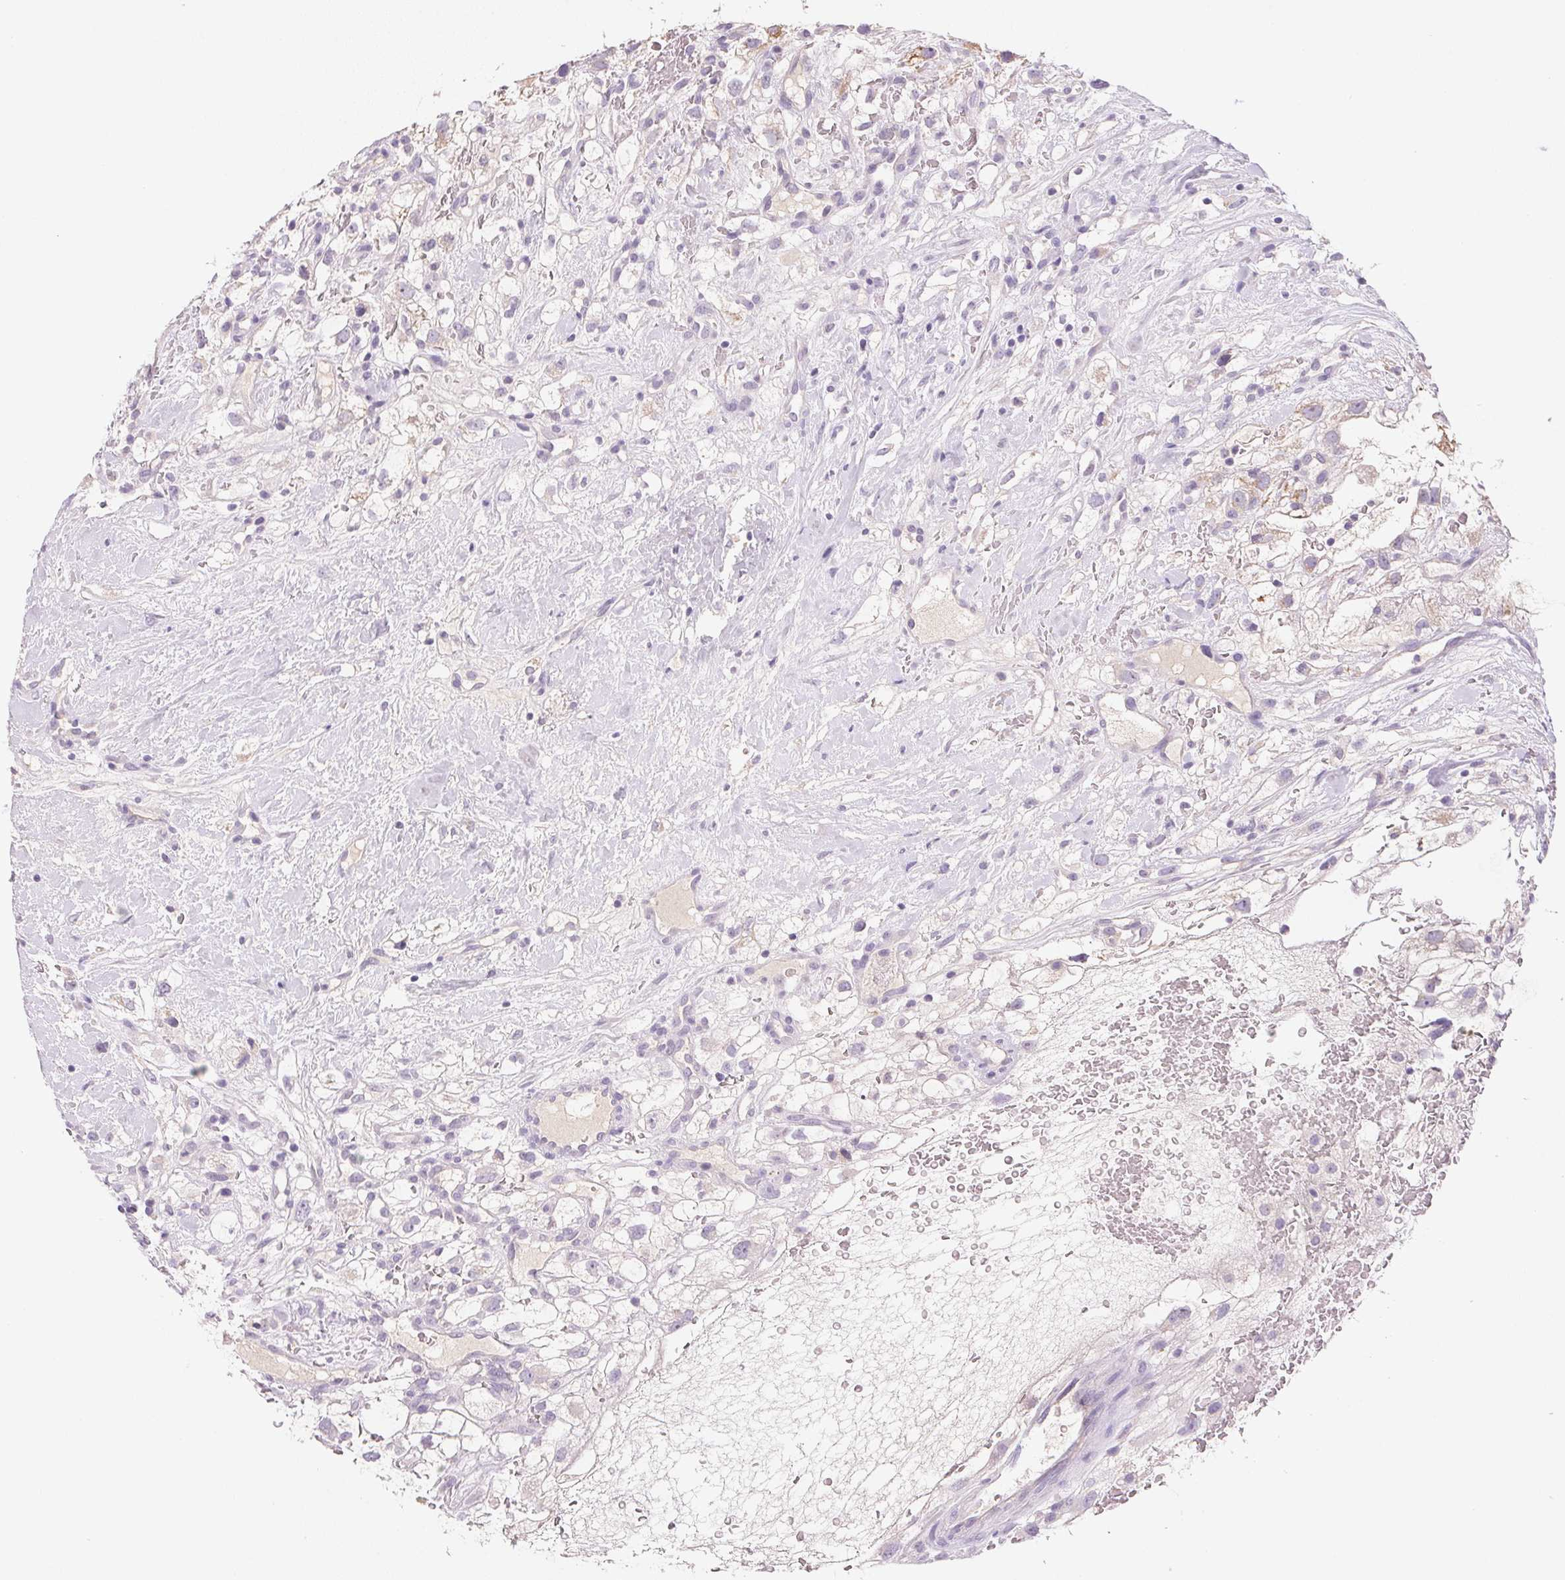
{"staining": {"intensity": "negative", "quantity": "none", "location": "none"}, "tissue": "renal cancer", "cell_type": "Tumor cells", "image_type": "cancer", "snomed": [{"axis": "morphology", "description": "Adenocarcinoma, NOS"}, {"axis": "topography", "description": "Kidney"}], "caption": "The immunohistochemistry image has no significant expression in tumor cells of renal cancer tissue.", "gene": "CYP11B1", "patient": {"sex": "male", "age": 59}}